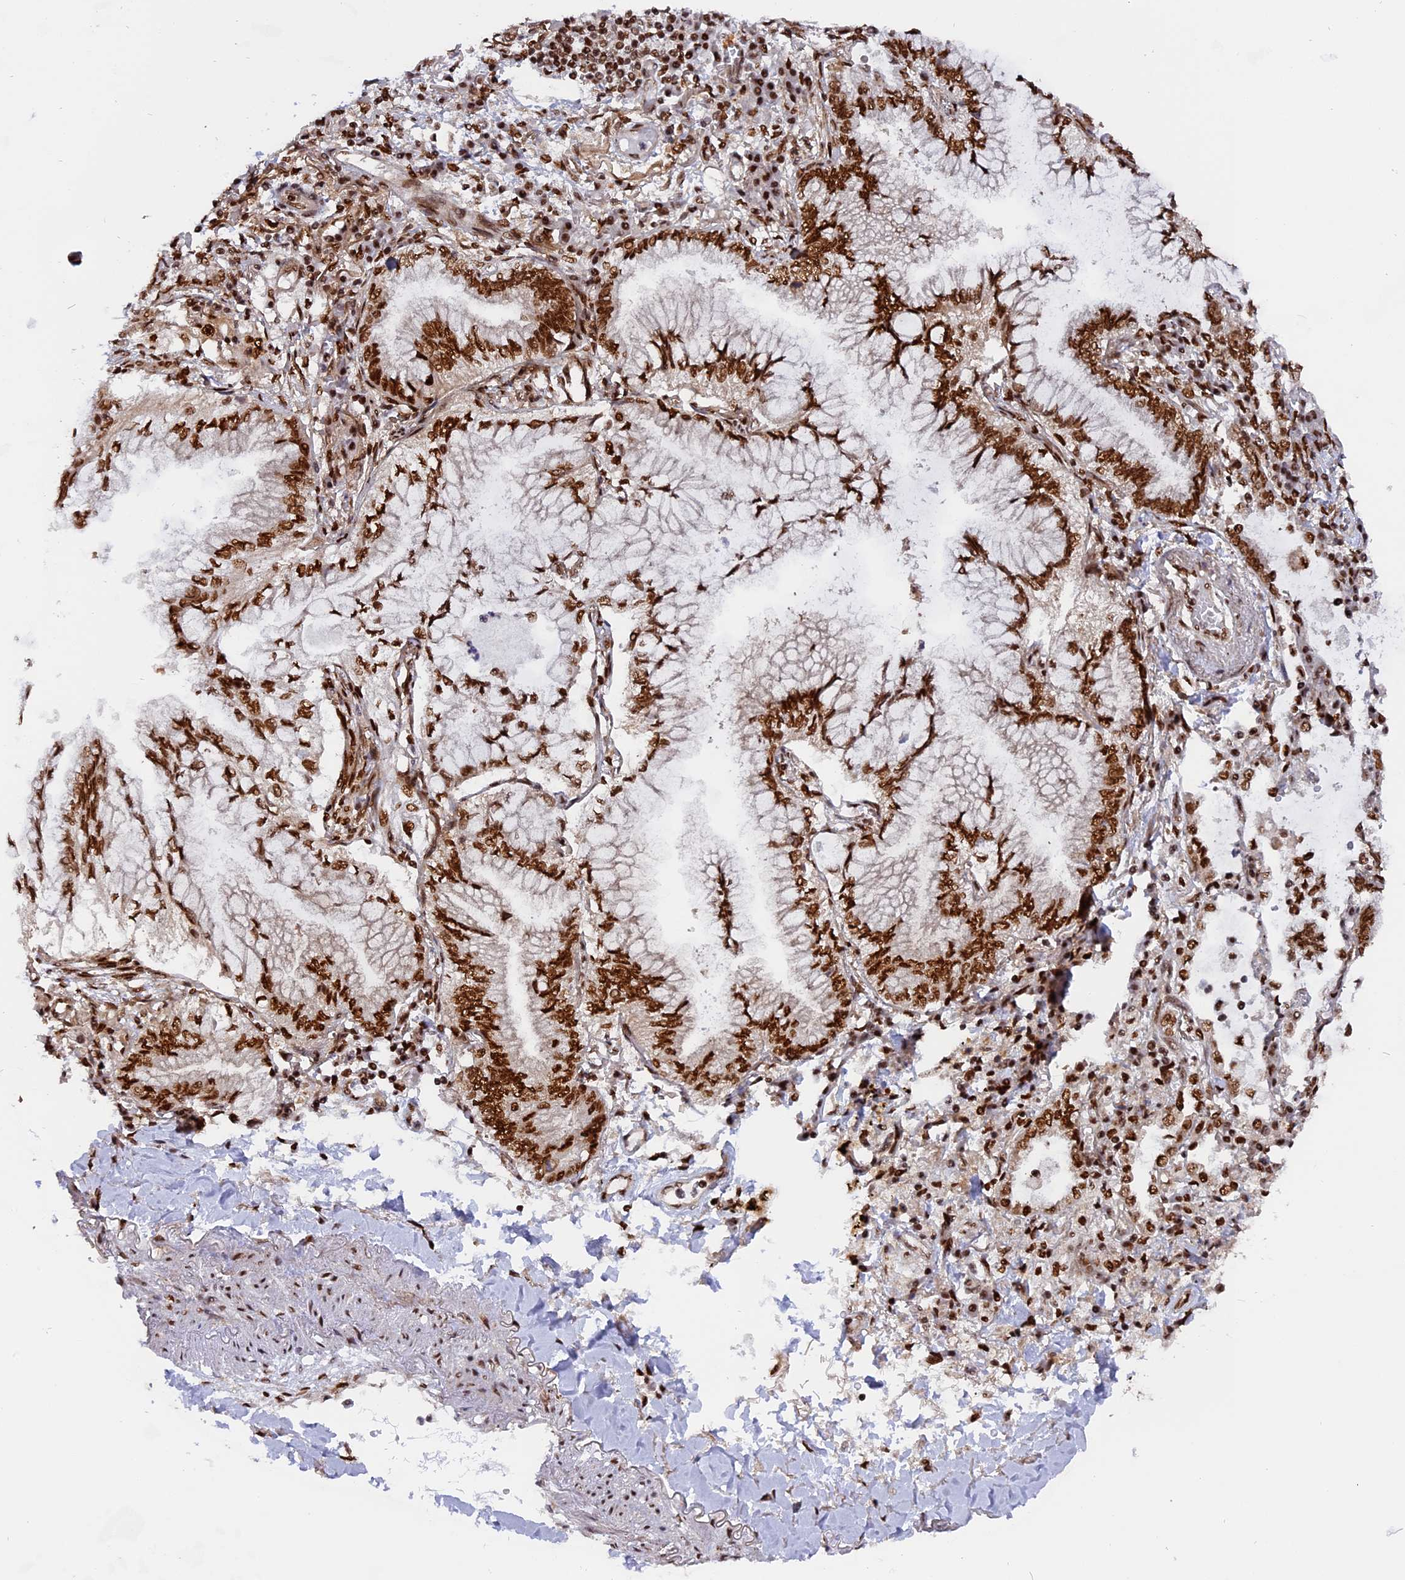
{"staining": {"intensity": "strong", "quantity": ">75%", "location": "nuclear"}, "tissue": "lung cancer", "cell_type": "Tumor cells", "image_type": "cancer", "snomed": [{"axis": "morphology", "description": "Adenocarcinoma, NOS"}, {"axis": "topography", "description": "Lung"}], "caption": "Lung adenocarcinoma was stained to show a protein in brown. There is high levels of strong nuclear positivity in approximately >75% of tumor cells.", "gene": "RAMAC", "patient": {"sex": "female", "age": 70}}